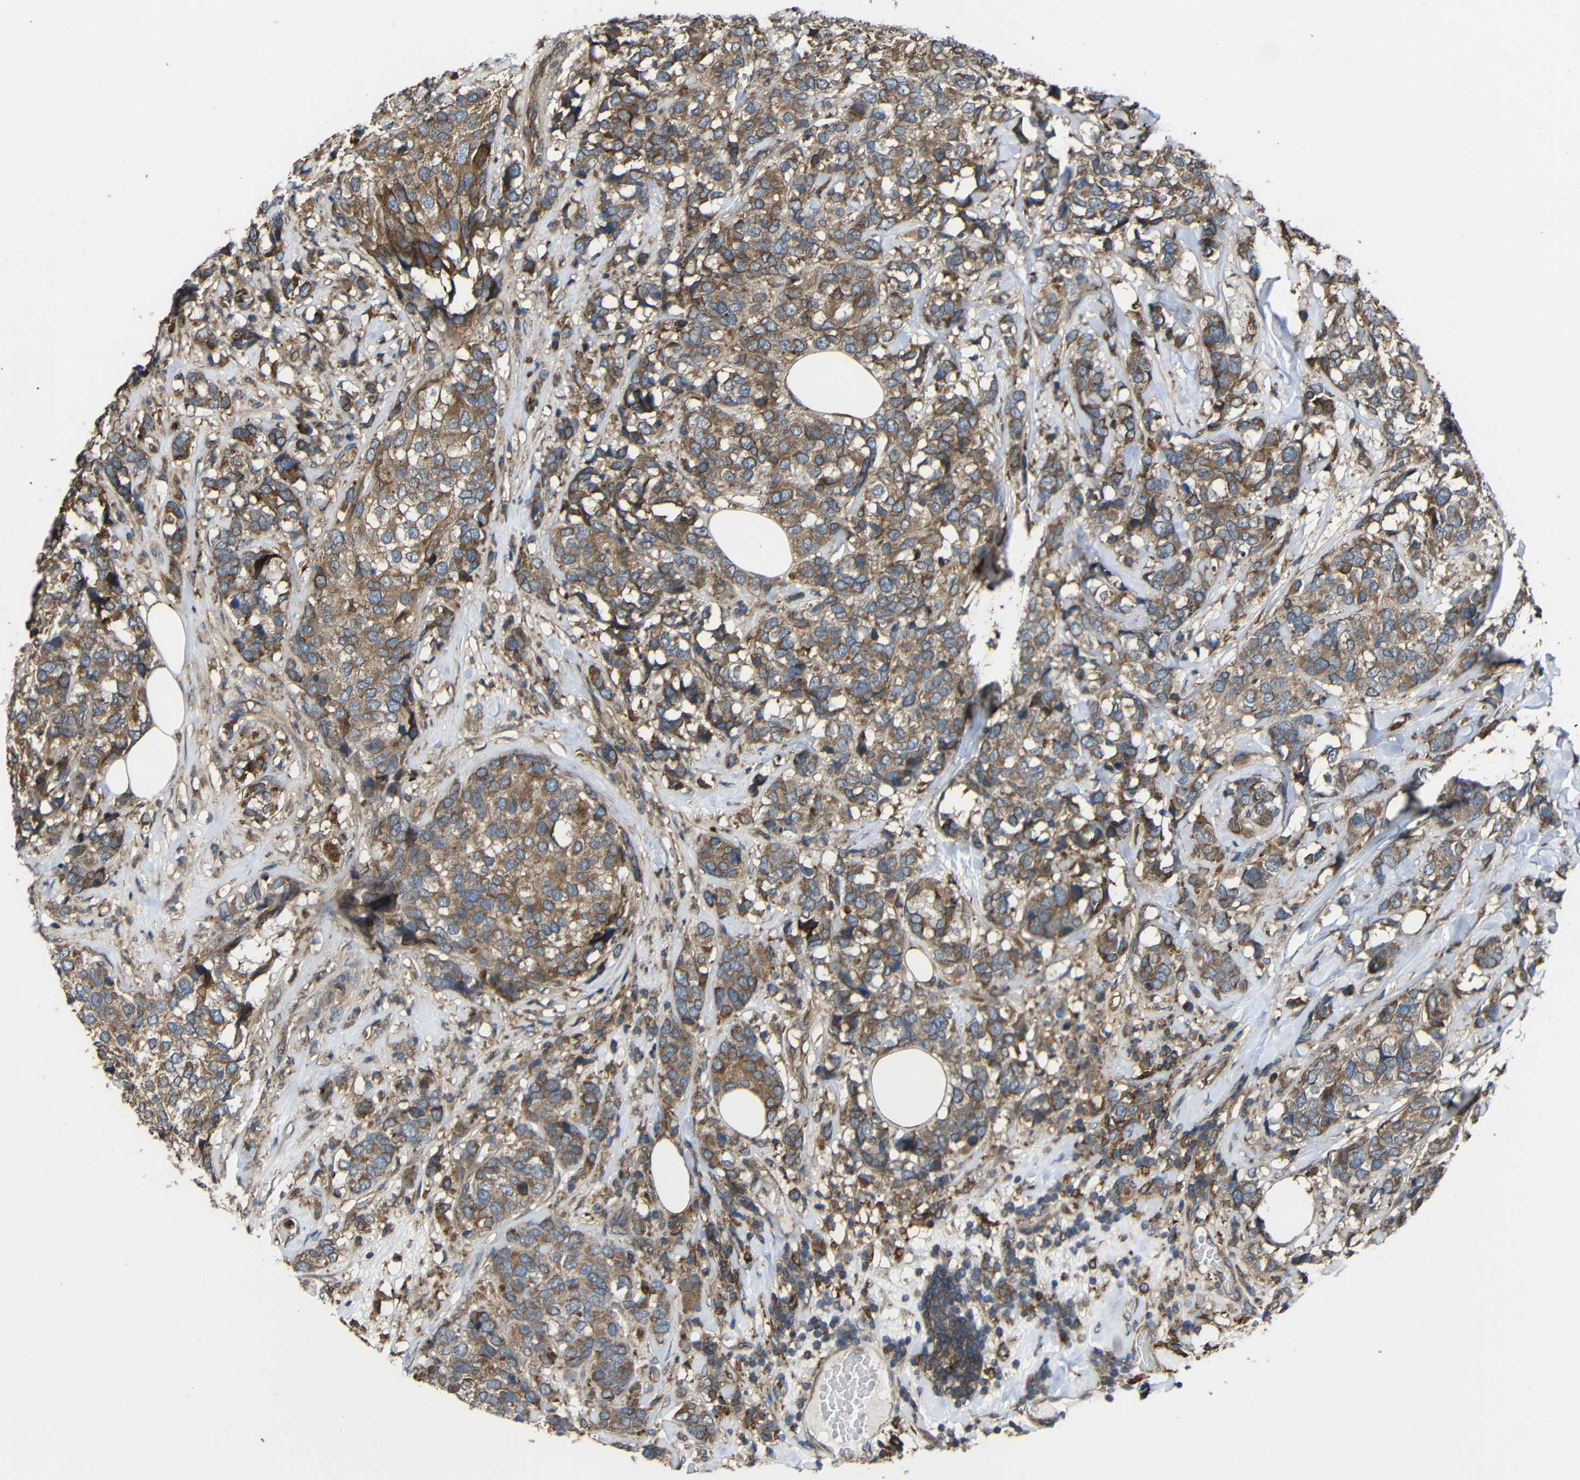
{"staining": {"intensity": "moderate", "quantity": ">75%", "location": "cytoplasmic/membranous"}, "tissue": "breast cancer", "cell_type": "Tumor cells", "image_type": "cancer", "snomed": [{"axis": "morphology", "description": "Lobular carcinoma"}, {"axis": "topography", "description": "Breast"}], "caption": "Brown immunohistochemical staining in human breast lobular carcinoma exhibits moderate cytoplasmic/membranous expression in approximately >75% of tumor cells.", "gene": "TREM2", "patient": {"sex": "female", "age": 59}}